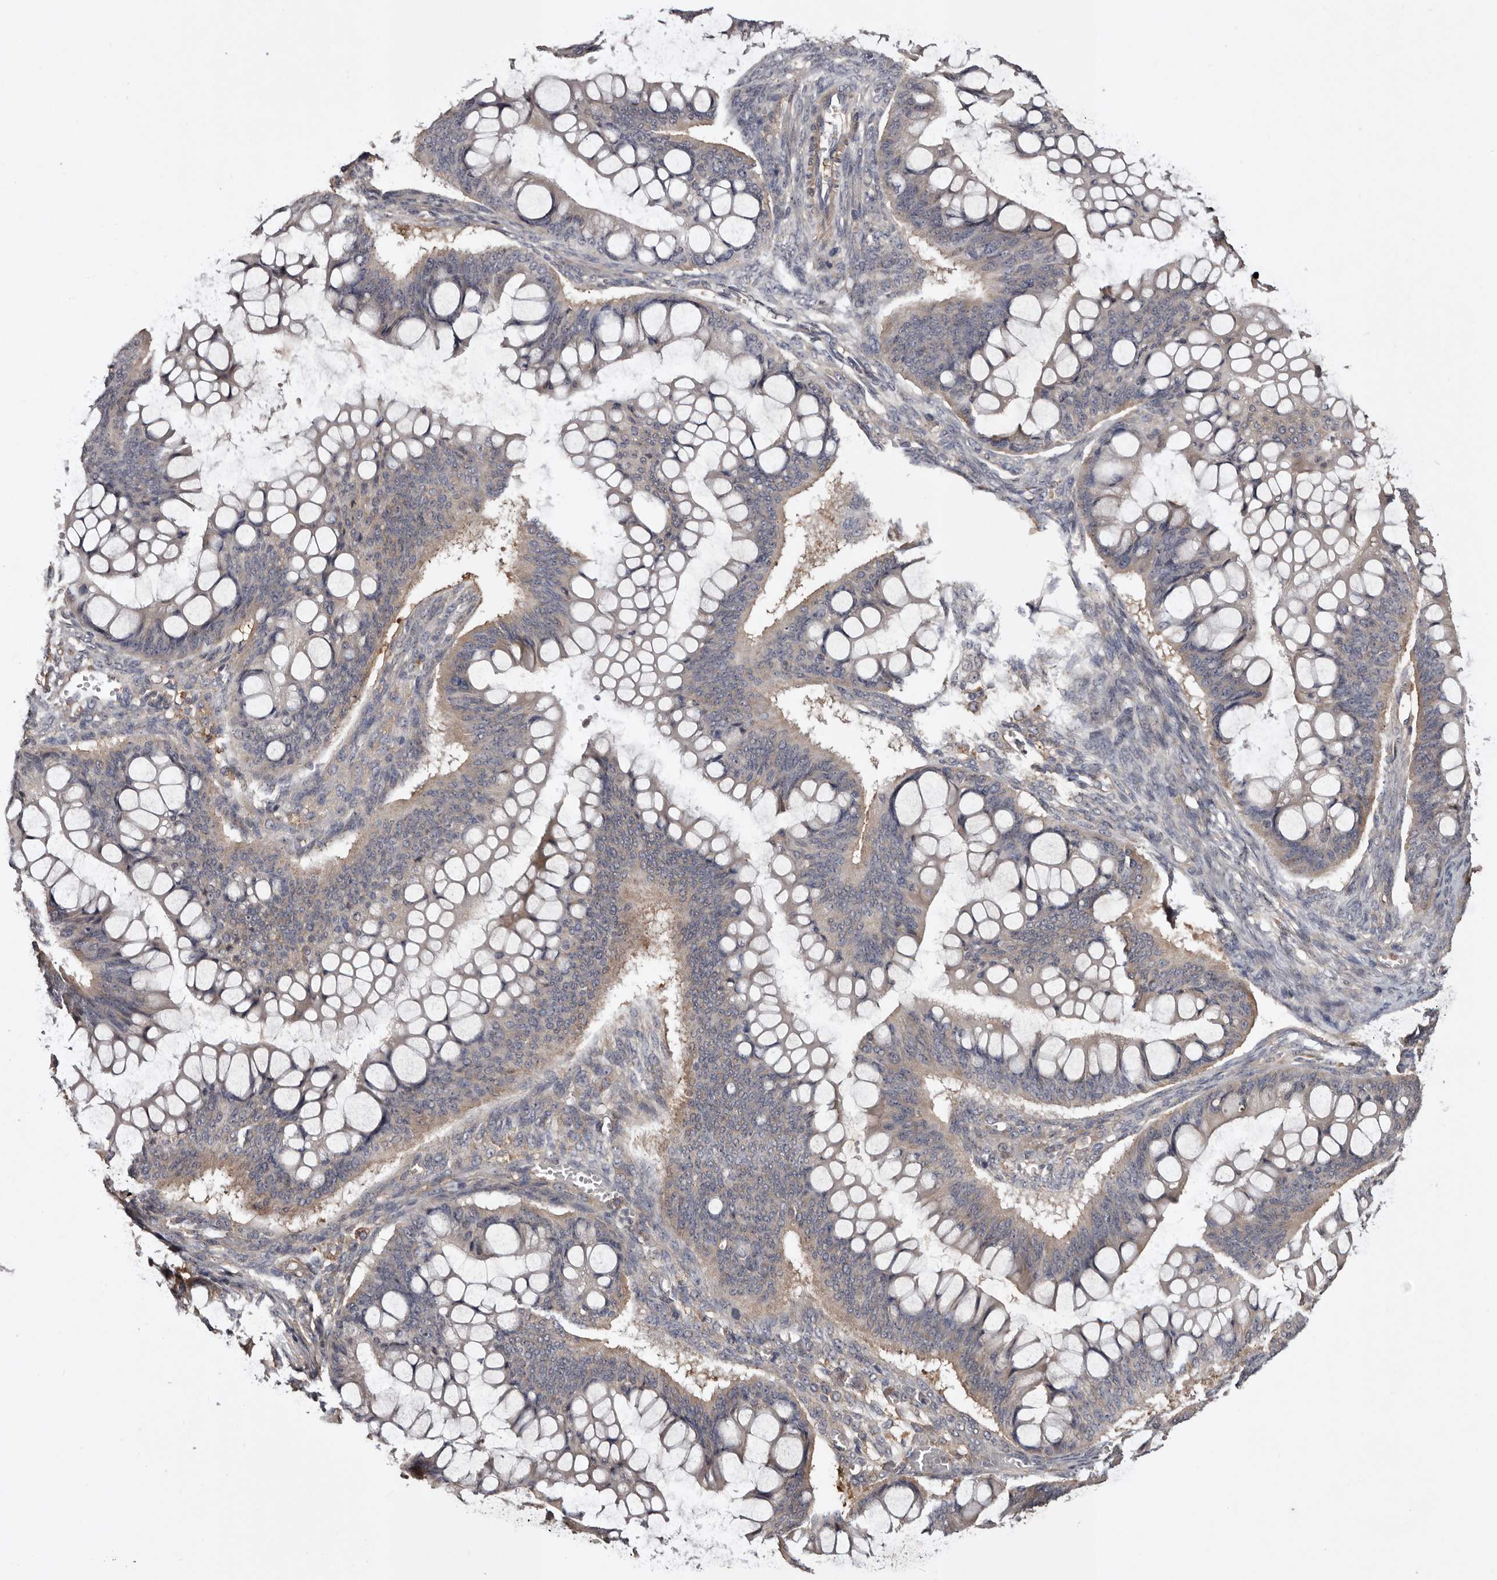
{"staining": {"intensity": "weak", "quantity": "25%-75%", "location": "cytoplasmic/membranous"}, "tissue": "ovarian cancer", "cell_type": "Tumor cells", "image_type": "cancer", "snomed": [{"axis": "morphology", "description": "Cystadenocarcinoma, mucinous, NOS"}, {"axis": "topography", "description": "Ovary"}], "caption": "There is low levels of weak cytoplasmic/membranous positivity in tumor cells of ovarian cancer (mucinous cystadenocarcinoma), as demonstrated by immunohistochemical staining (brown color).", "gene": "CYP1B1", "patient": {"sex": "female", "age": 73}}